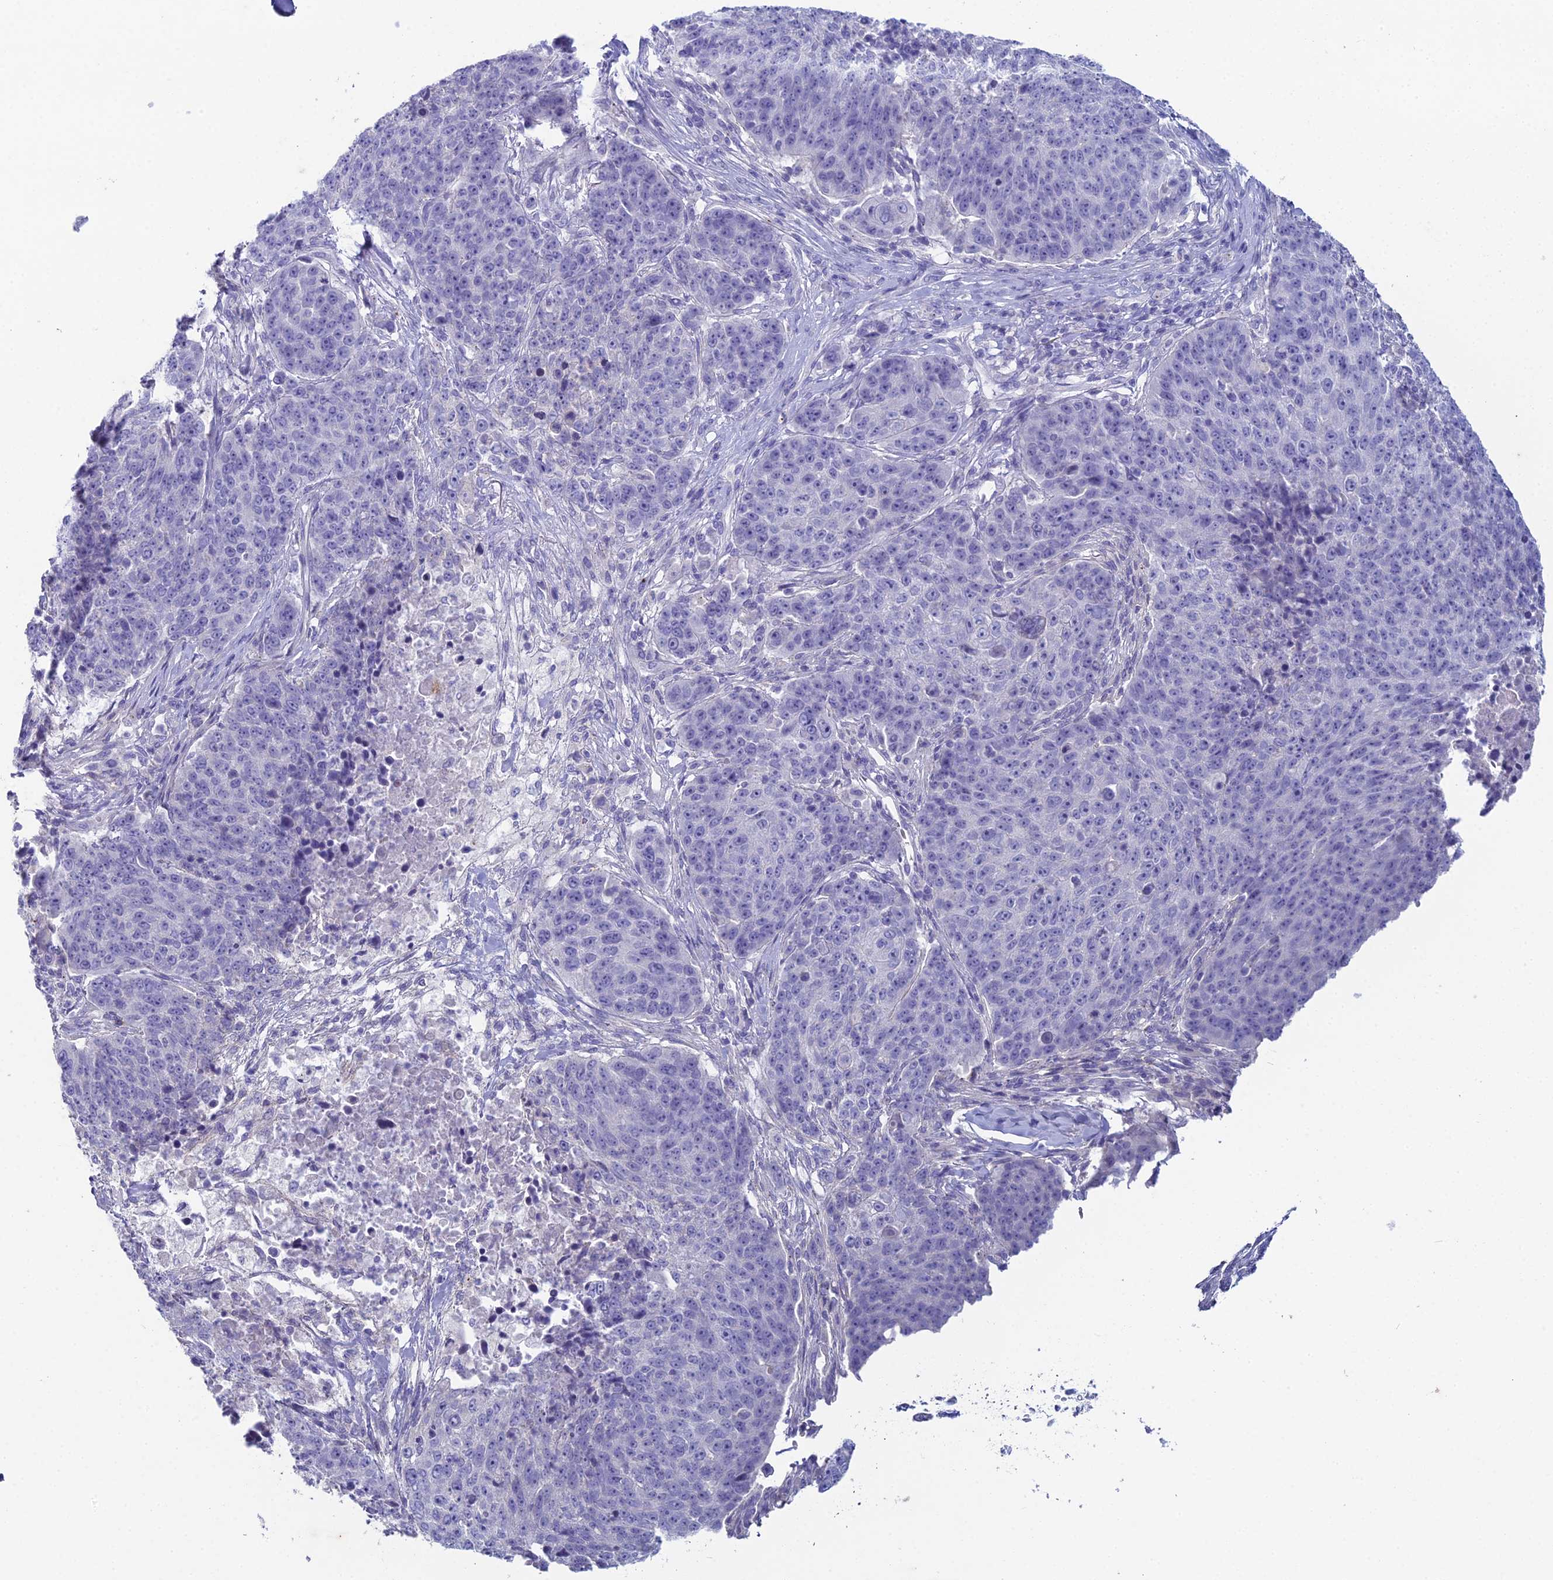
{"staining": {"intensity": "negative", "quantity": "none", "location": "none"}, "tissue": "lung cancer", "cell_type": "Tumor cells", "image_type": "cancer", "snomed": [{"axis": "morphology", "description": "Normal tissue, NOS"}, {"axis": "morphology", "description": "Squamous cell carcinoma, NOS"}, {"axis": "topography", "description": "Lymph node"}, {"axis": "topography", "description": "Lung"}], "caption": "There is no significant expression in tumor cells of lung squamous cell carcinoma.", "gene": "NCAM1", "patient": {"sex": "male", "age": 66}}